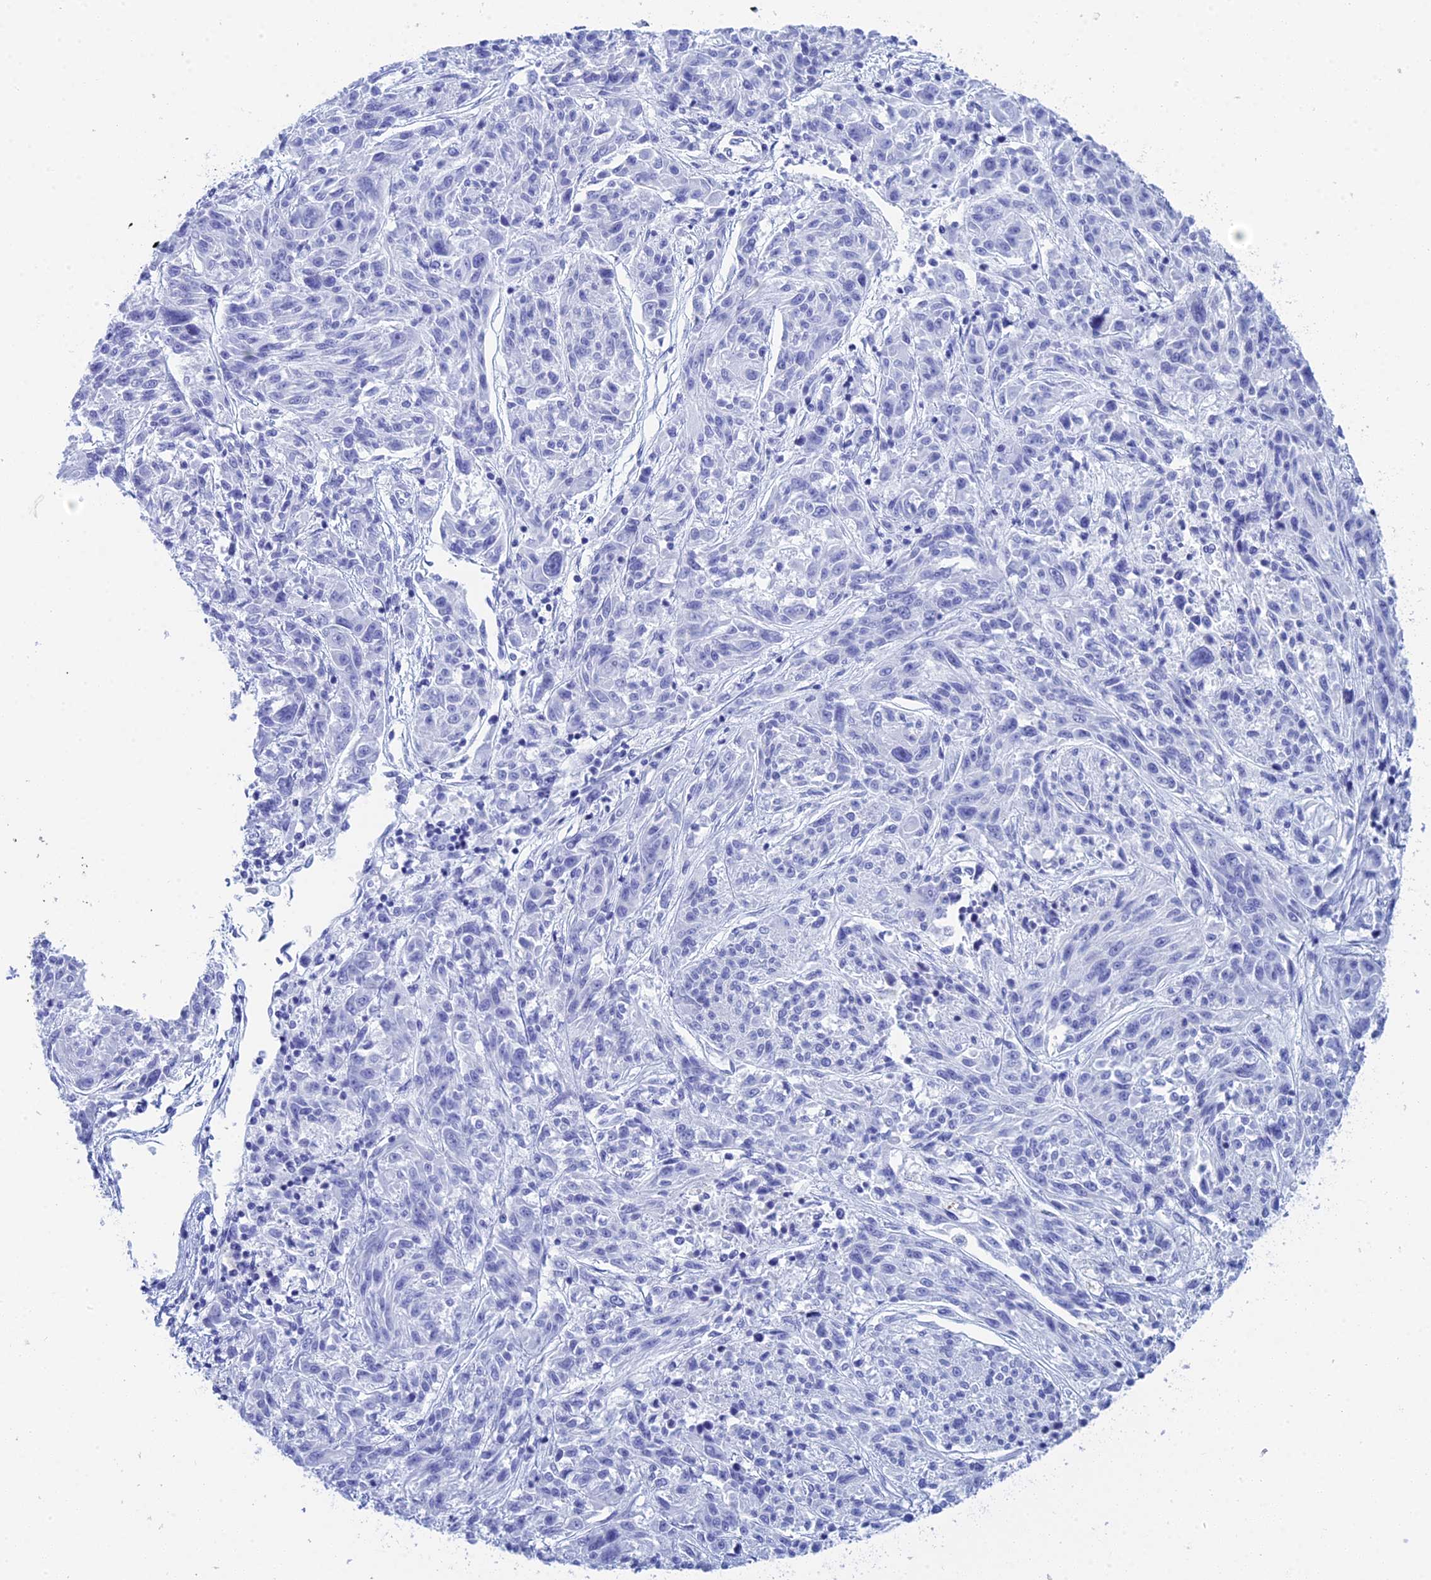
{"staining": {"intensity": "negative", "quantity": "none", "location": "none"}, "tissue": "melanoma", "cell_type": "Tumor cells", "image_type": "cancer", "snomed": [{"axis": "morphology", "description": "Malignant melanoma, NOS"}, {"axis": "topography", "description": "Skin"}], "caption": "An immunohistochemistry histopathology image of melanoma is shown. There is no staining in tumor cells of melanoma. Brightfield microscopy of immunohistochemistry stained with DAB (3,3'-diaminobenzidine) (brown) and hematoxylin (blue), captured at high magnification.", "gene": "TEX101", "patient": {"sex": "male", "age": 53}}